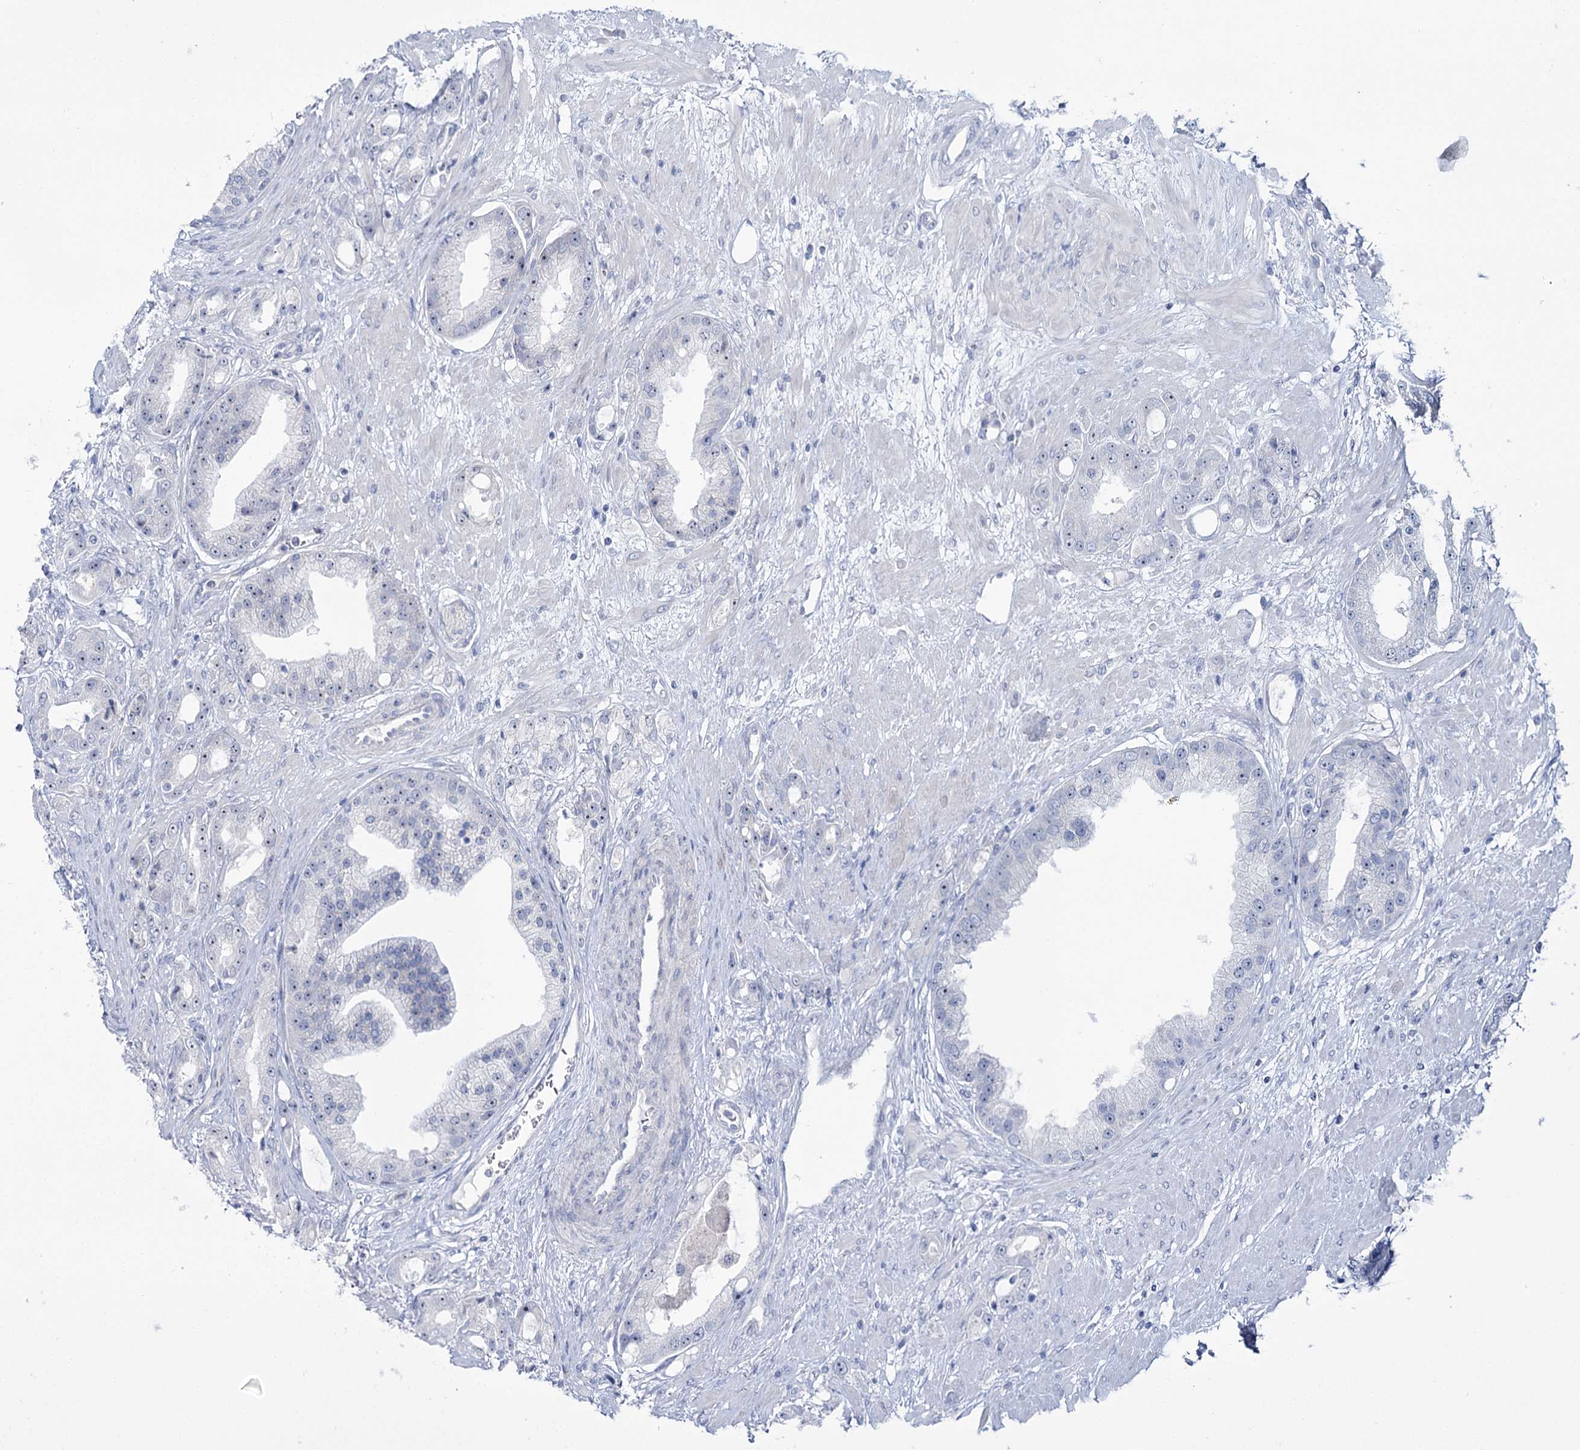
{"staining": {"intensity": "negative", "quantity": "none", "location": "none"}, "tissue": "prostate cancer", "cell_type": "Tumor cells", "image_type": "cancer", "snomed": [{"axis": "morphology", "description": "Adenocarcinoma, Low grade"}, {"axis": "topography", "description": "Prostate"}], "caption": "A high-resolution photomicrograph shows immunohistochemistry staining of prostate cancer, which exhibits no significant staining in tumor cells.", "gene": "STEEP1", "patient": {"sex": "male", "age": 67}}